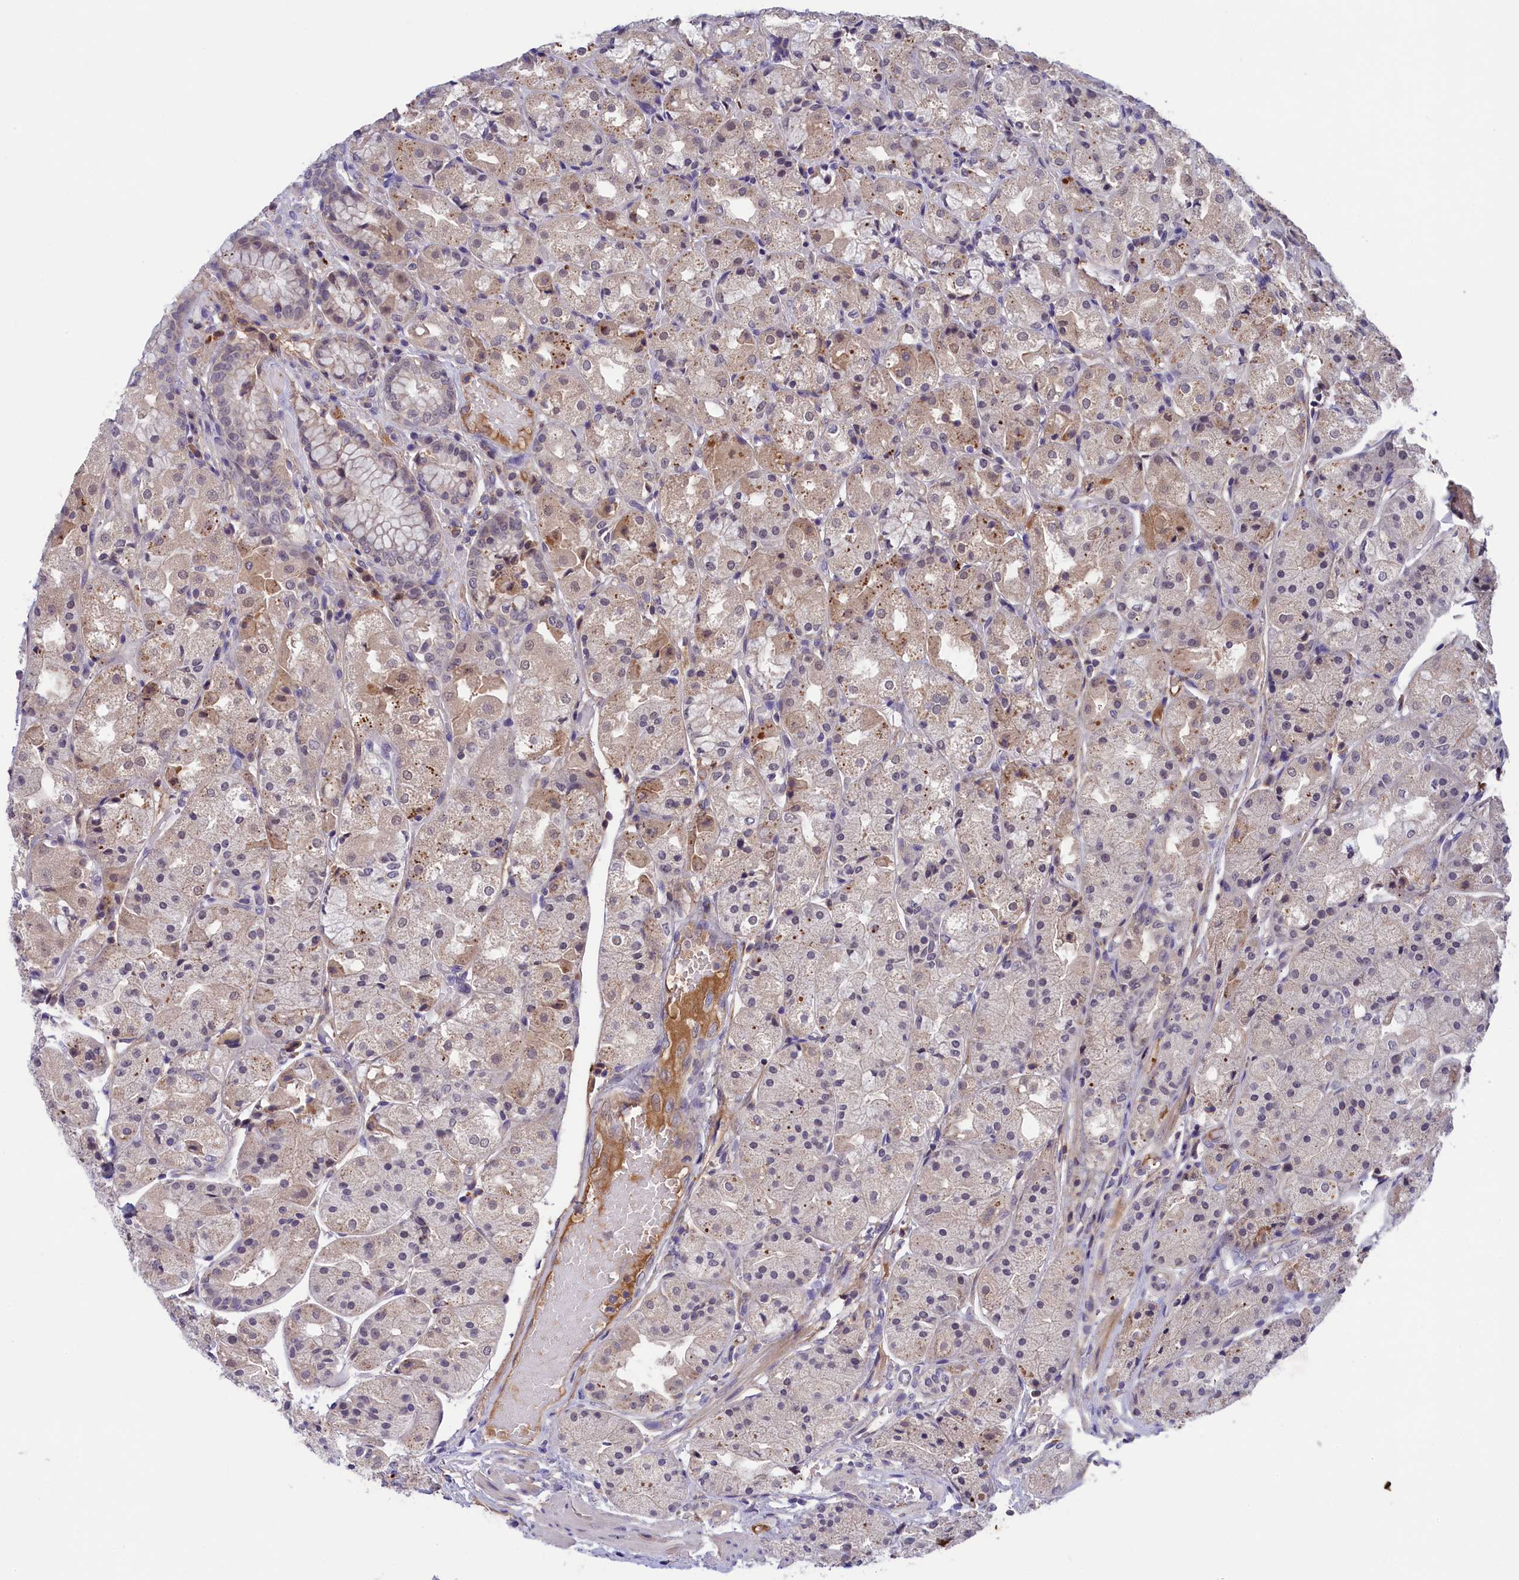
{"staining": {"intensity": "weak", "quantity": "<25%", "location": "cytoplasmic/membranous,nuclear"}, "tissue": "stomach", "cell_type": "Glandular cells", "image_type": "normal", "snomed": [{"axis": "morphology", "description": "Normal tissue, NOS"}, {"axis": "topography", "description": "Stomach, upper"}], "caption": "Glandular cells are negative for brown protein staining in unremarkable stomach. (DAB IHC with hematoxylin counter stain).", "gene": "STYX", "patient": {"sex": "male", "age": 72}}